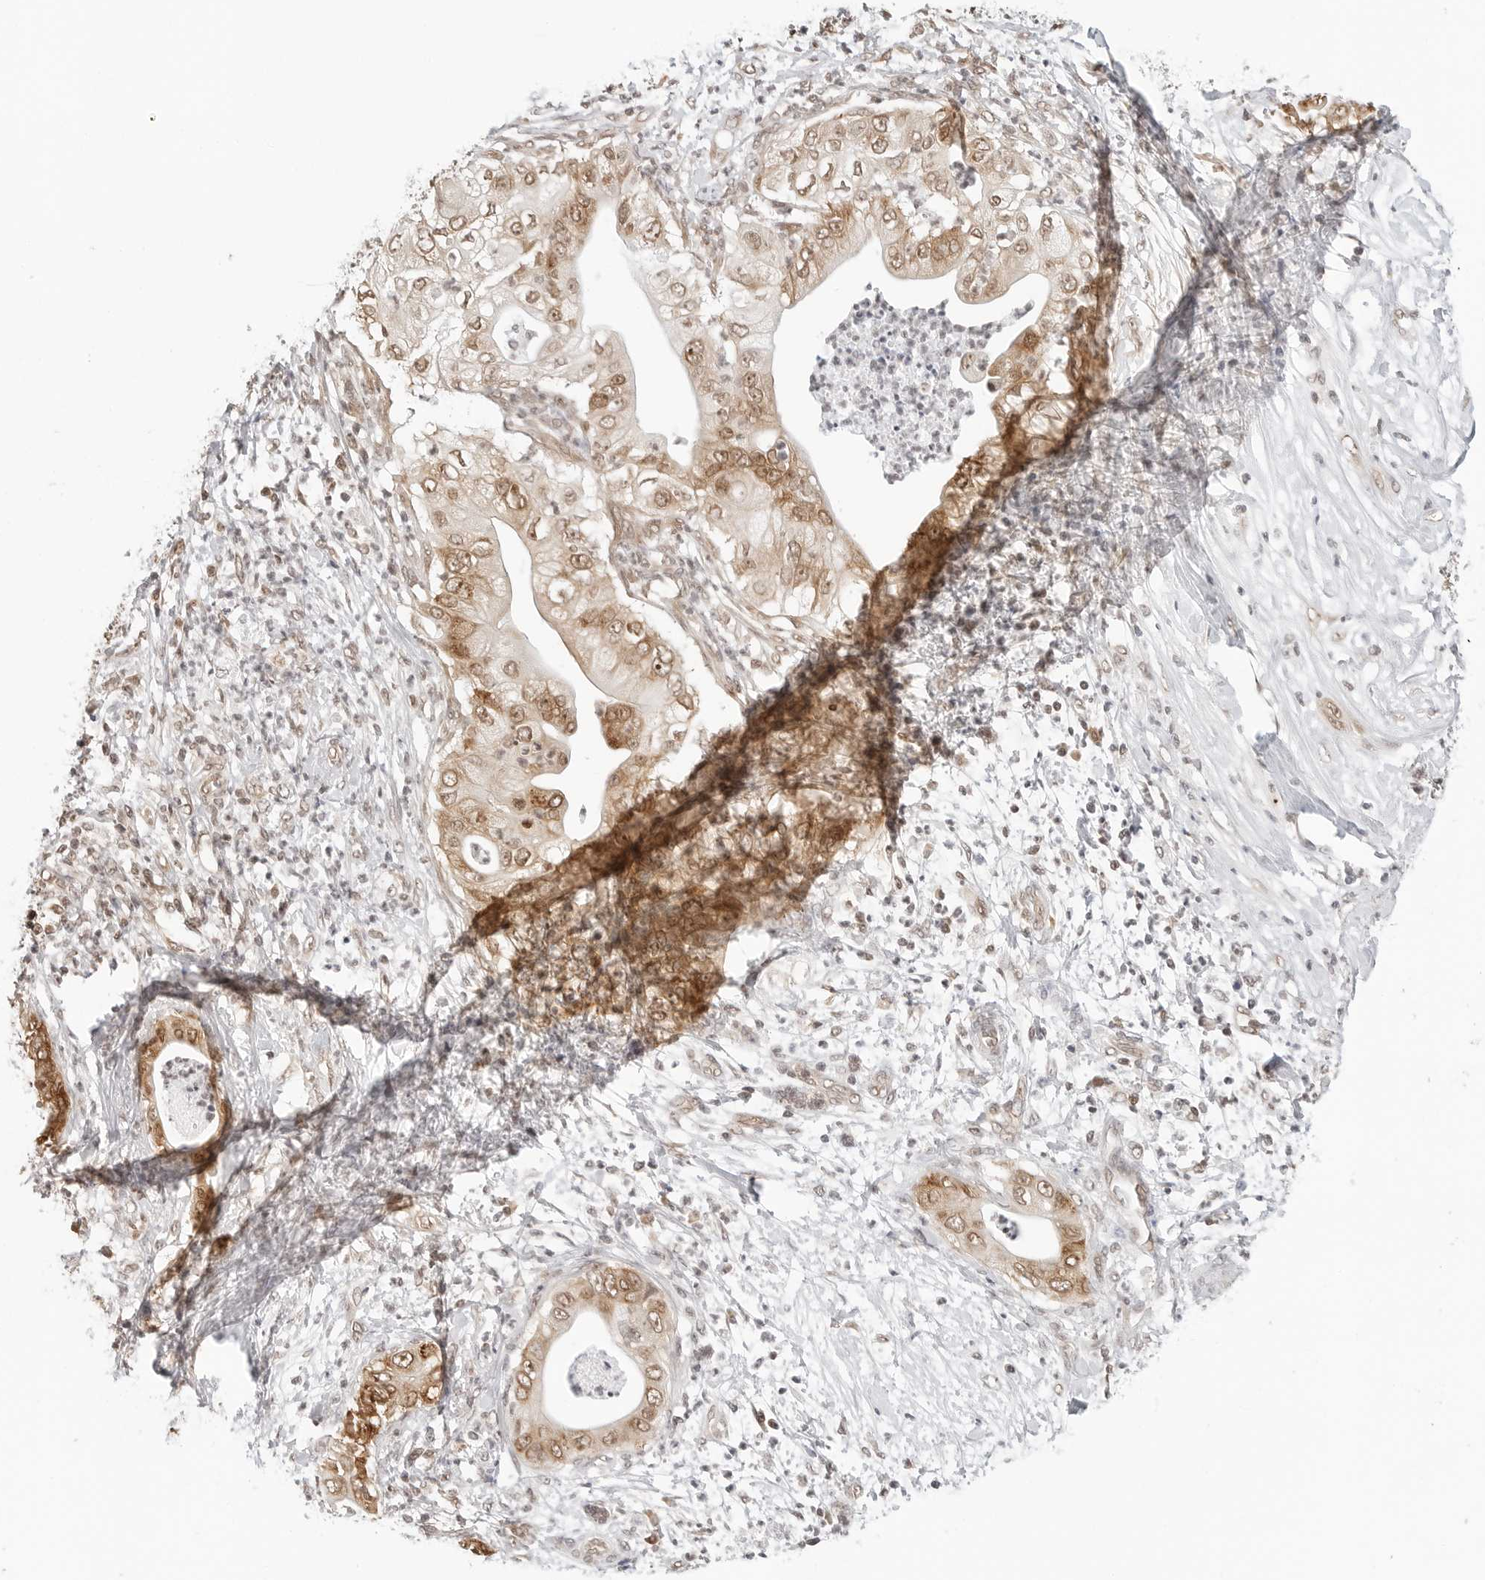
{"staining": {"intensity": "moderate", "quantity": ">75%", "location": "cytoplasmic/membranous,nuclear"}, "tissue": "pancreatic cancer", "cell_type": "Tumor cells", "image_type": "cancer", "snomed": [{"axis": "morphology", "description": "Adenocarcinoma, NOS"}, {"axis": "topography", "description": "Pancreas"}], "caption": "Human pancreatic adenocarcinoma stained with a protein marker demonstrates moderate staining in tumor cells.", "gene": "METAP1", "patient": {"sex": "female", "age": 78}}